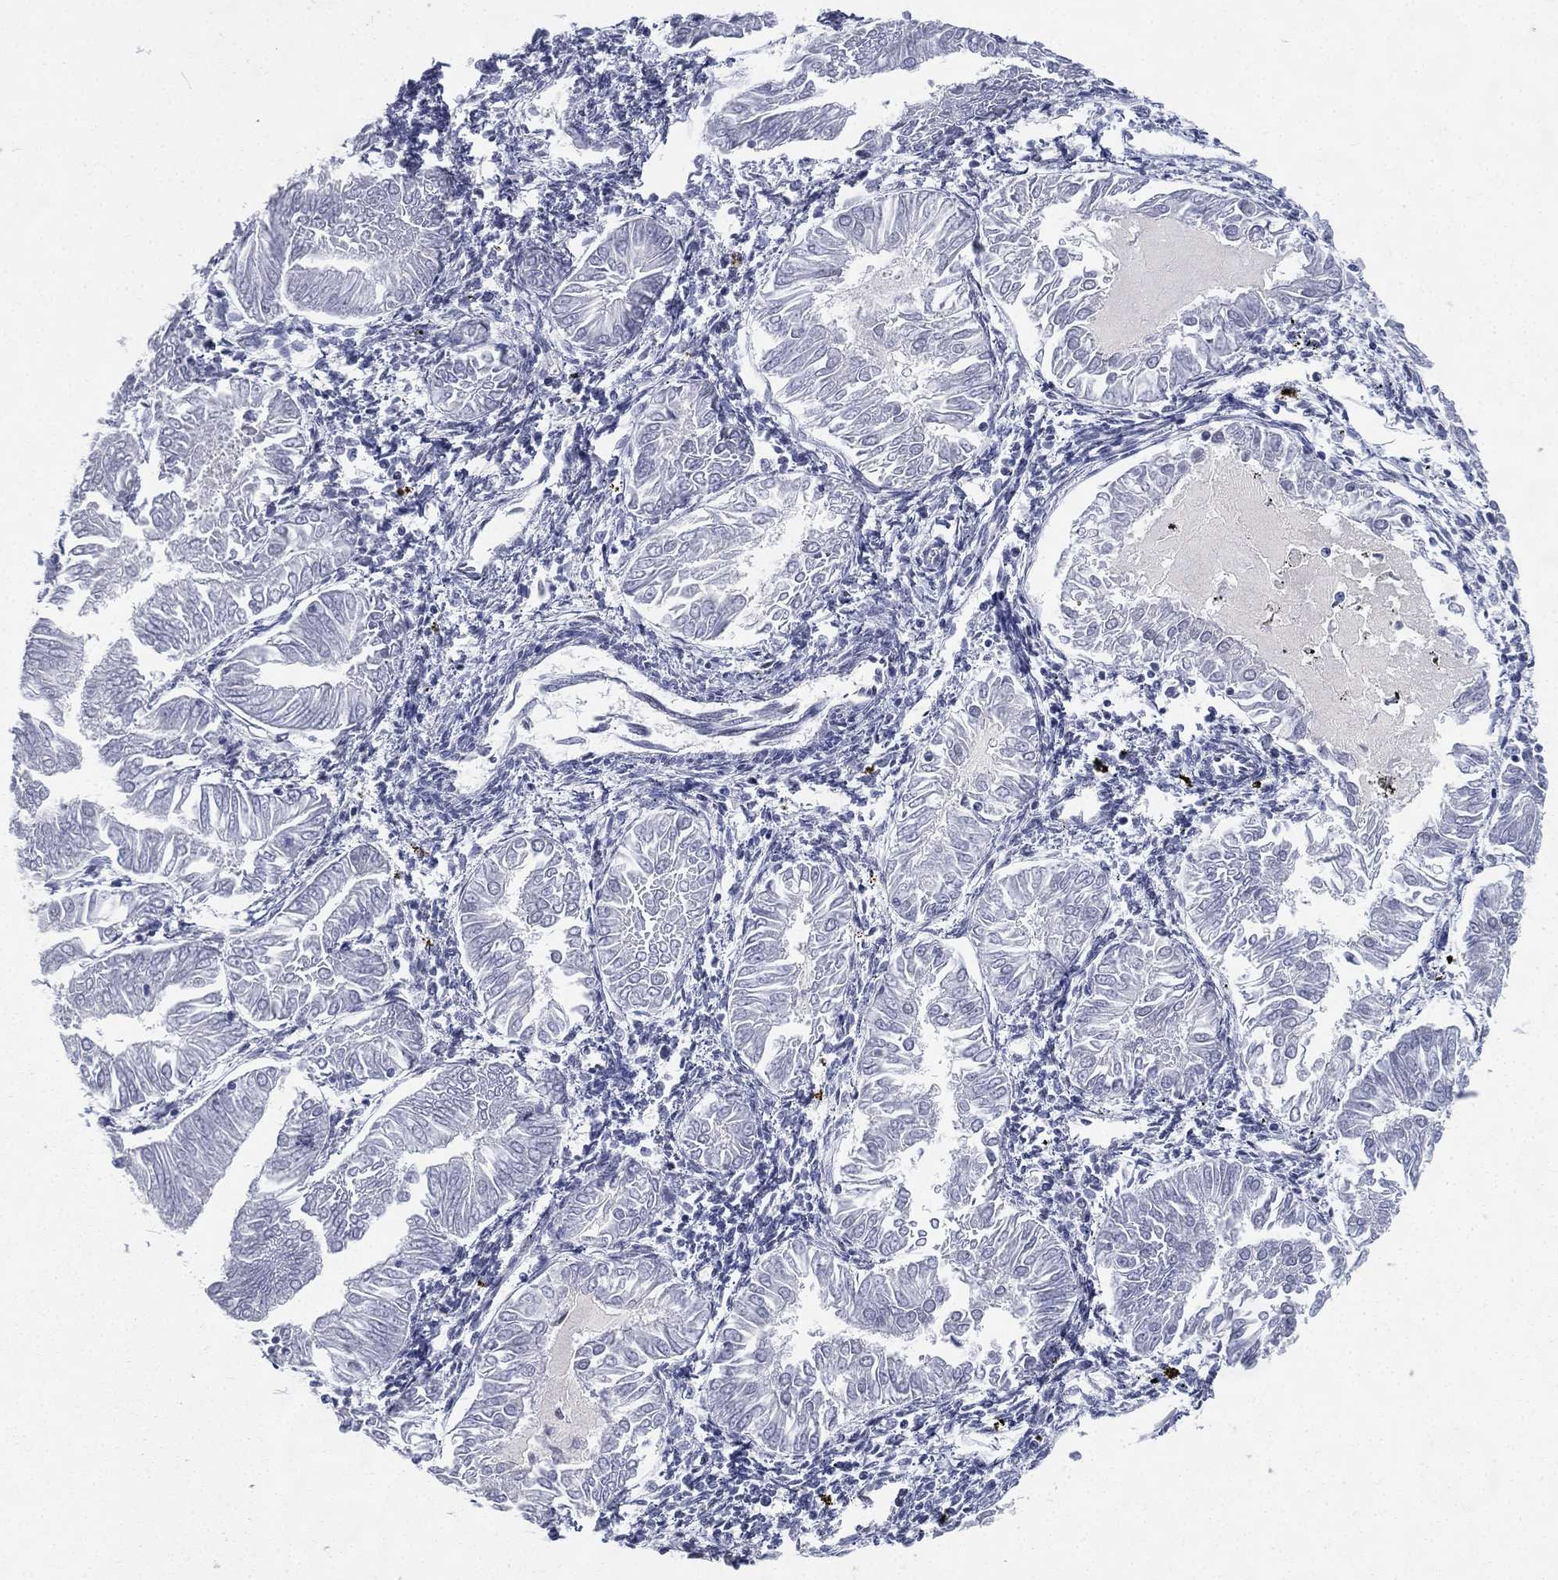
{"staining": {"intensity": "negative", "quantity": "none", "location": "none"}, "tissue": "endometrial cancer", "cell_type": "Tumor cells", "image_type": "cancer", "snomed": [{"axis": "morphology", "description": "Adenocarcinoma, NOS"}, {"axis": "topography", "description": "Endometrium"}], "caption": "A photomicrograph of human endometrial cancer (adenocarcinoma) is negative for staining in tumor cells.", "gene": "FUBP3", "patient": {"sex": "female", "age": 53}}